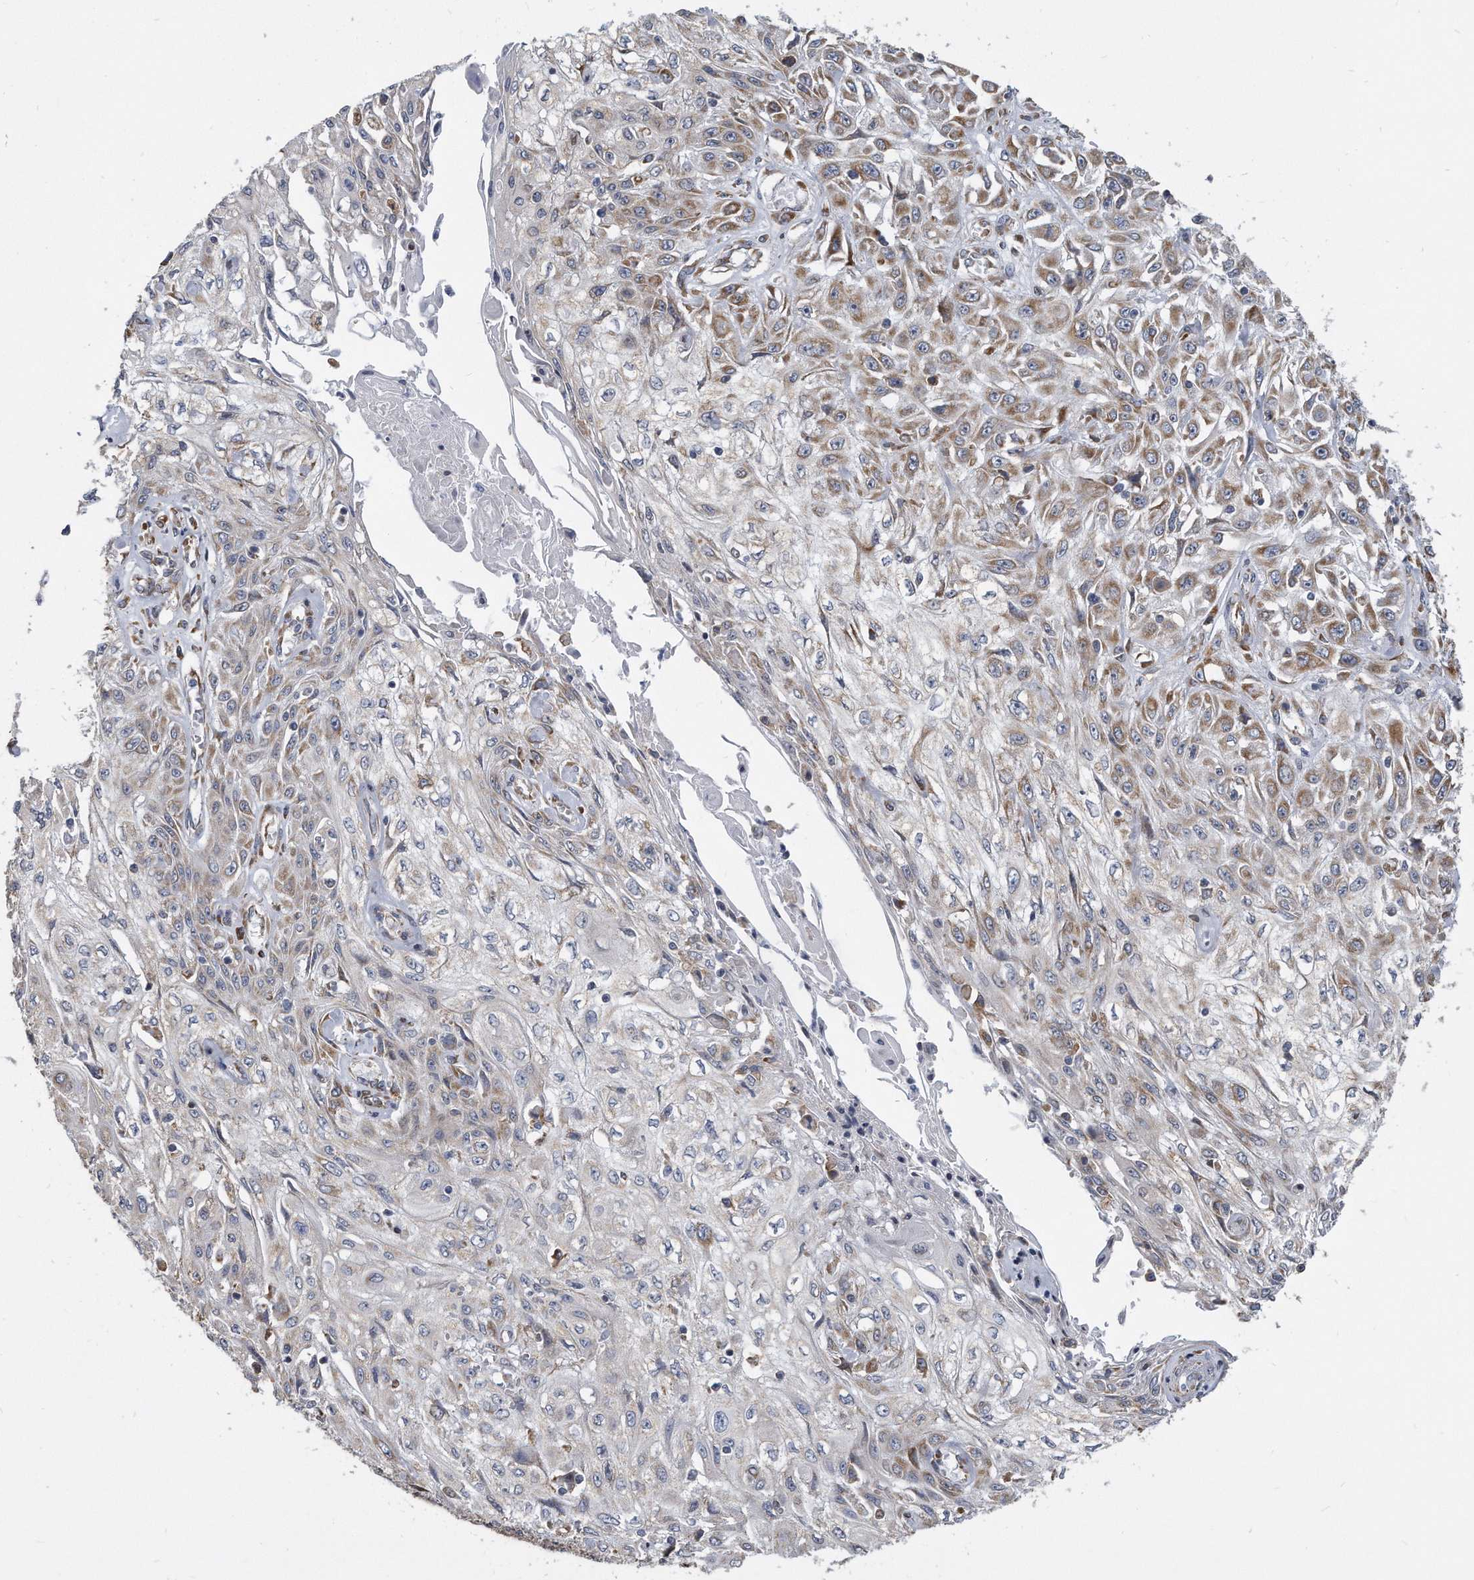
{"staining": {"intensity": "moderate", "quantity": "25%-75%", "location": "cytoplasmic/membranous"}, "tissue": "skin cancer", "cell_type": "Tumor cells", "image_type": "cancer", "snomed": [{"axis": "morphology", "description": "Squamous cell carcinoma, NOS"}, {"axis": "morphology", "description": "Squamous cell carcinoma, metastatic, NOS"}, {"axis": "topography", "description": "Skin"}, {"axis": "topography", "description": "Lymph node"}], "caption": "Protein staining exhibits moderate cytoplasmic/membranous positivity in approximately 25%-75% of tumor cells in skin cancer (metastatic squamous cell carcinoma). (IHC, brightfield microscopy, high magnification).", "gene": "CCDC47", "patient": {"sex": "male", "age": 75}}